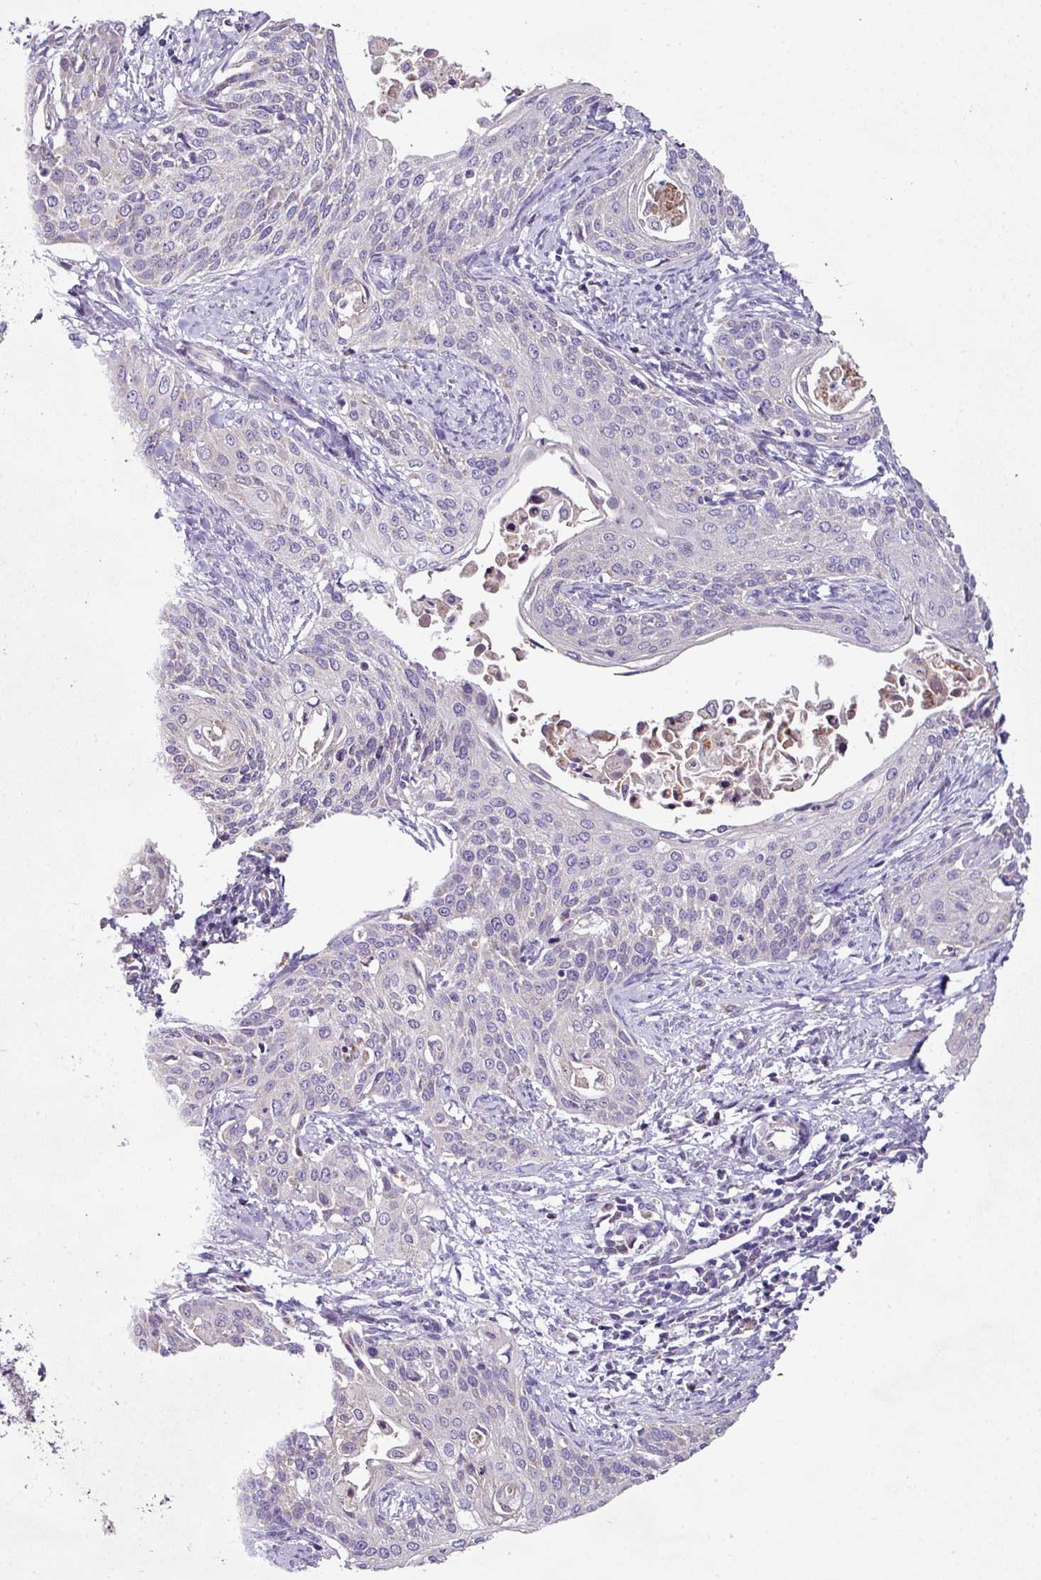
{"staining": {"intensity": "negative", "quantity": "none", "location": "none"}, "tissue": "cervical cancer", "cell_type": "Tumor cells", "image_type": "cancer", "snomed": [{"axis": "morphology", "description": "Squamous cell carcinoma, NOS"}, {"axis": "topography", "description": "Cervix"}], "caption": "A micrograph of squamous cell carcinoma (cervical) stained for a protein exhibits no brown staining in tumor cells. Brightfield microscopy of IHC stained with DAB (3,3'-diaminobenzidine) (brown) and hematoxylin (blue), captured at high magnification.", "gene": "LRRC9", "patient": {"sex": "female", "age": 44}}